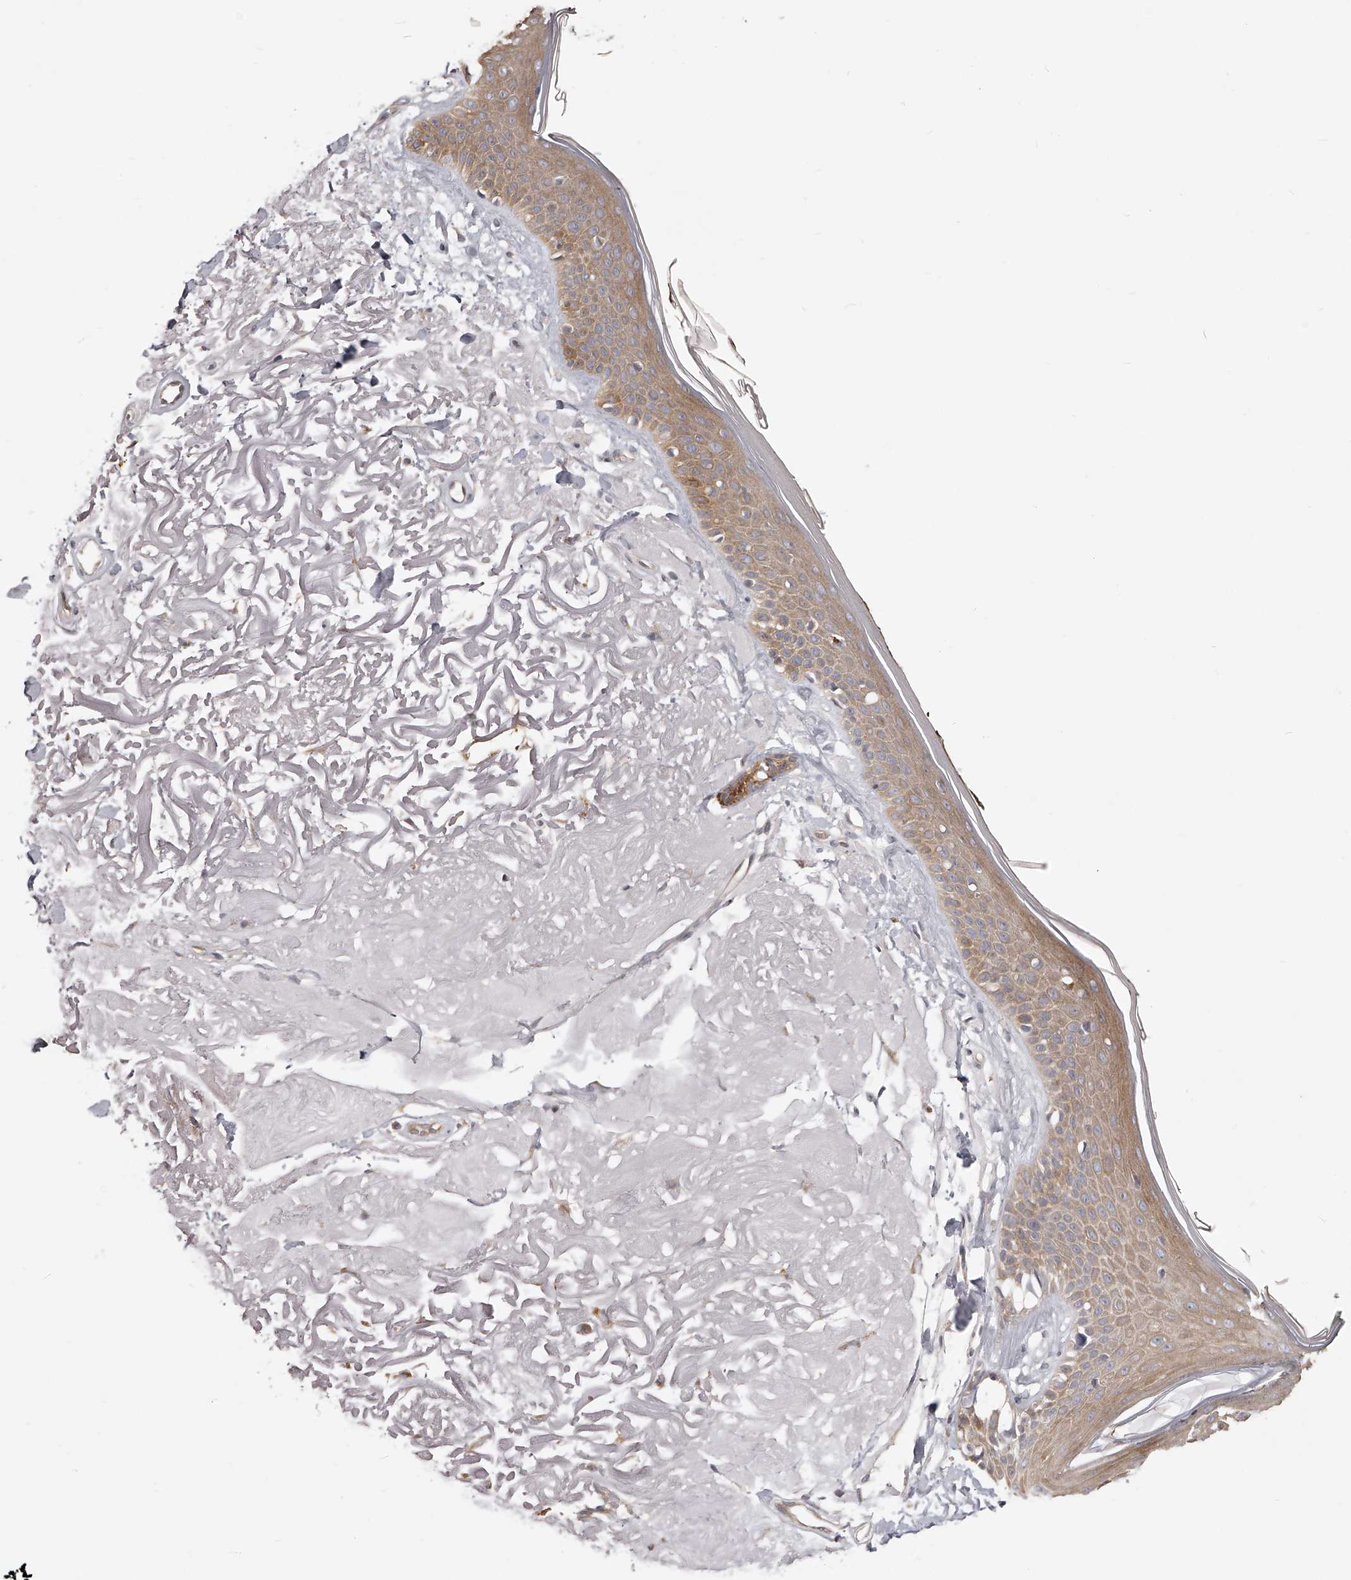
{"staining": {"intensity": "weak", "quantity": "25%-75%", "location": "cytoplasmic/membranous"}, "tissue": "skin", "cell_type": "Fibroblasts", "image_type": "normal", "snomed": [{"axis": "morphology", "description": "Normal tissue, NOS"}, {"axis": "topography", "description": "Skin"}, {"axis": "topography", "description": "Skeletal muscle"}], "caption": "IHC image of benign skin: skin stained using immunohistochemistry exhibits low levels of weak protein expression localized specifically in the cytoplasmic/membranous of fibroblasts, appearing as a cytoplasmic/membranous brown color.", "gene": "ZNF582", "patient": {"sex": "male", "age": 83}}